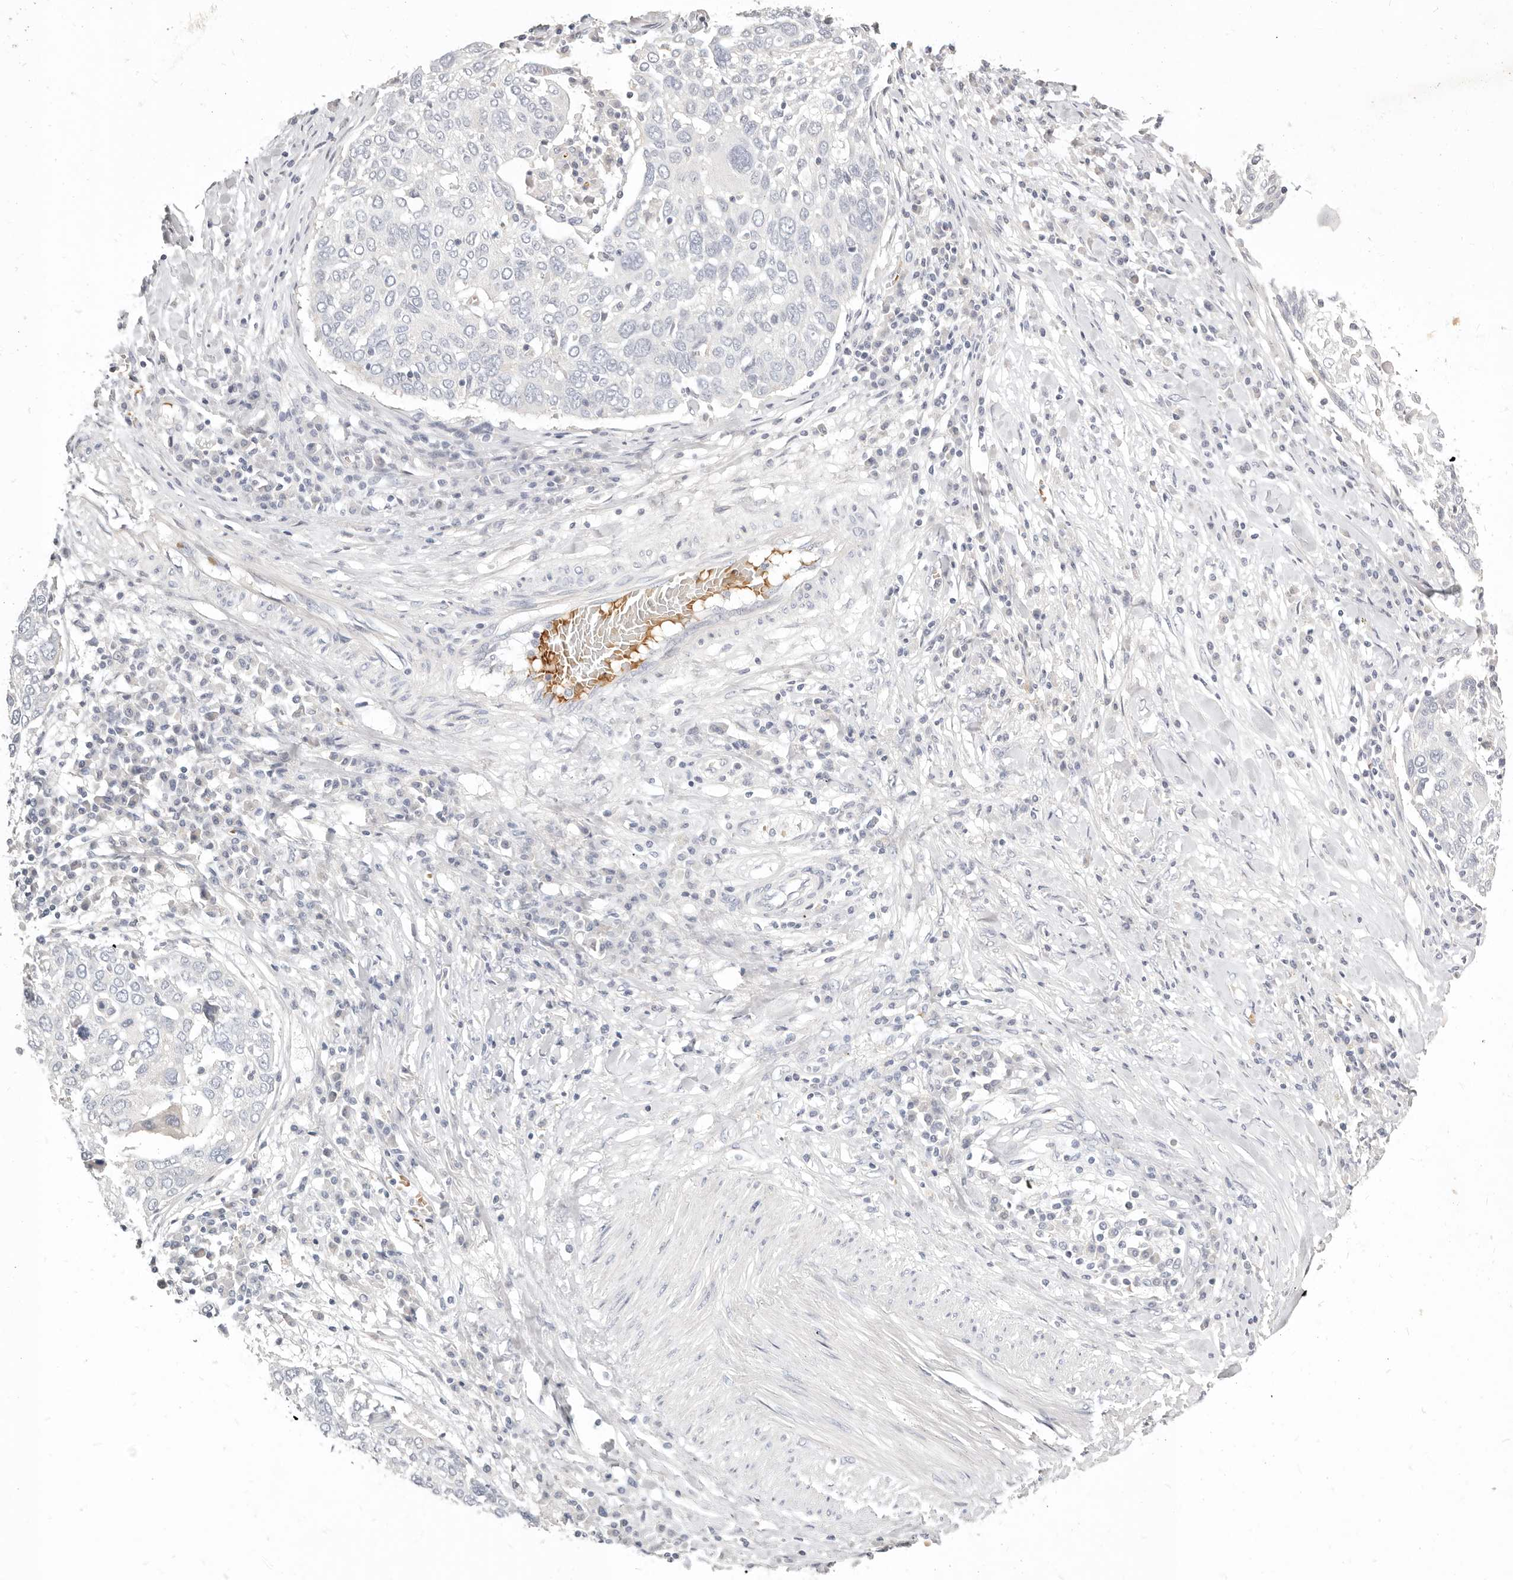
{"staining": {"intensity": "negative", "quantity": "none", "location": "none"}, "tissue": "lung cancer", "cell_type": "Tumor cells", "image_type": "cancer", "snomed": [{"axis": "morphology", "description": "Squamous cell carcinoma, NOS"}, {"axis": "topography", "description": "Lung"}], "caption": "A high-resolution histopathology image shows immunohistochemistry staining of lung squamous cell carcinoma, which shows no significant positivity in tumor cells.", "gene": "TMEM63B", "patient": {"sex": "male", "age": 65}}